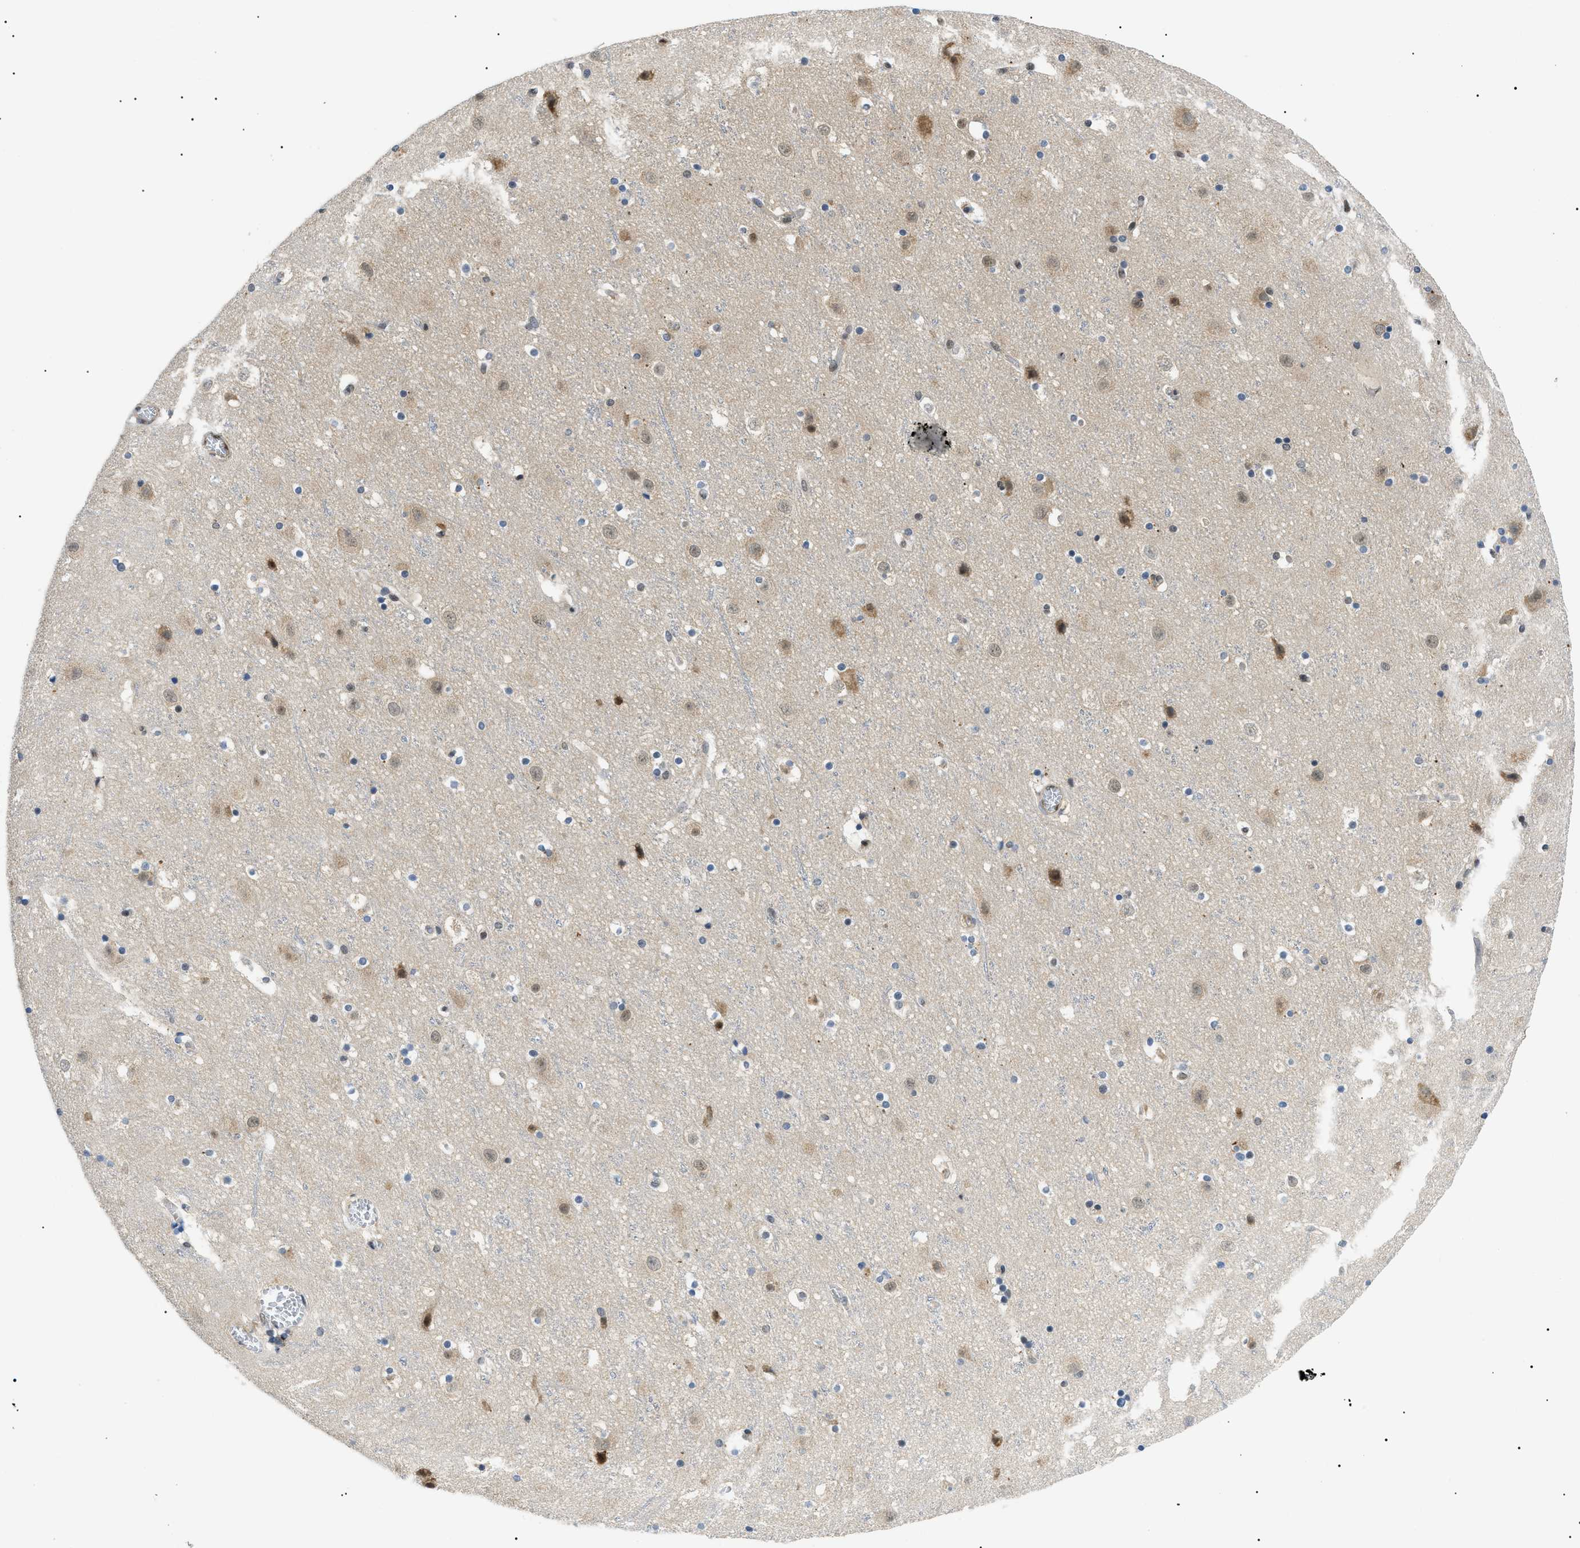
{"staining": {"intensity": "moderate", "quantity": "25%-75%", "location": "cytoplasmic/membranous"}, "tissue": "cerebral cortex", "cell_type": "Endothelial cells", "image_type": "normal", "snomed": [{"axis": "morphology", "description": "Normal tissue, NOS"}, {"axis": "topography", "description": "Cerebral cortex"}], "caption": "A brown stain shows moderate cytoplasmic/membranous staining of a protein in endothelial cells of normal human cerebral cortex.", "gene": "CWC25", "patient": {"sex": "male", "age": 45}}